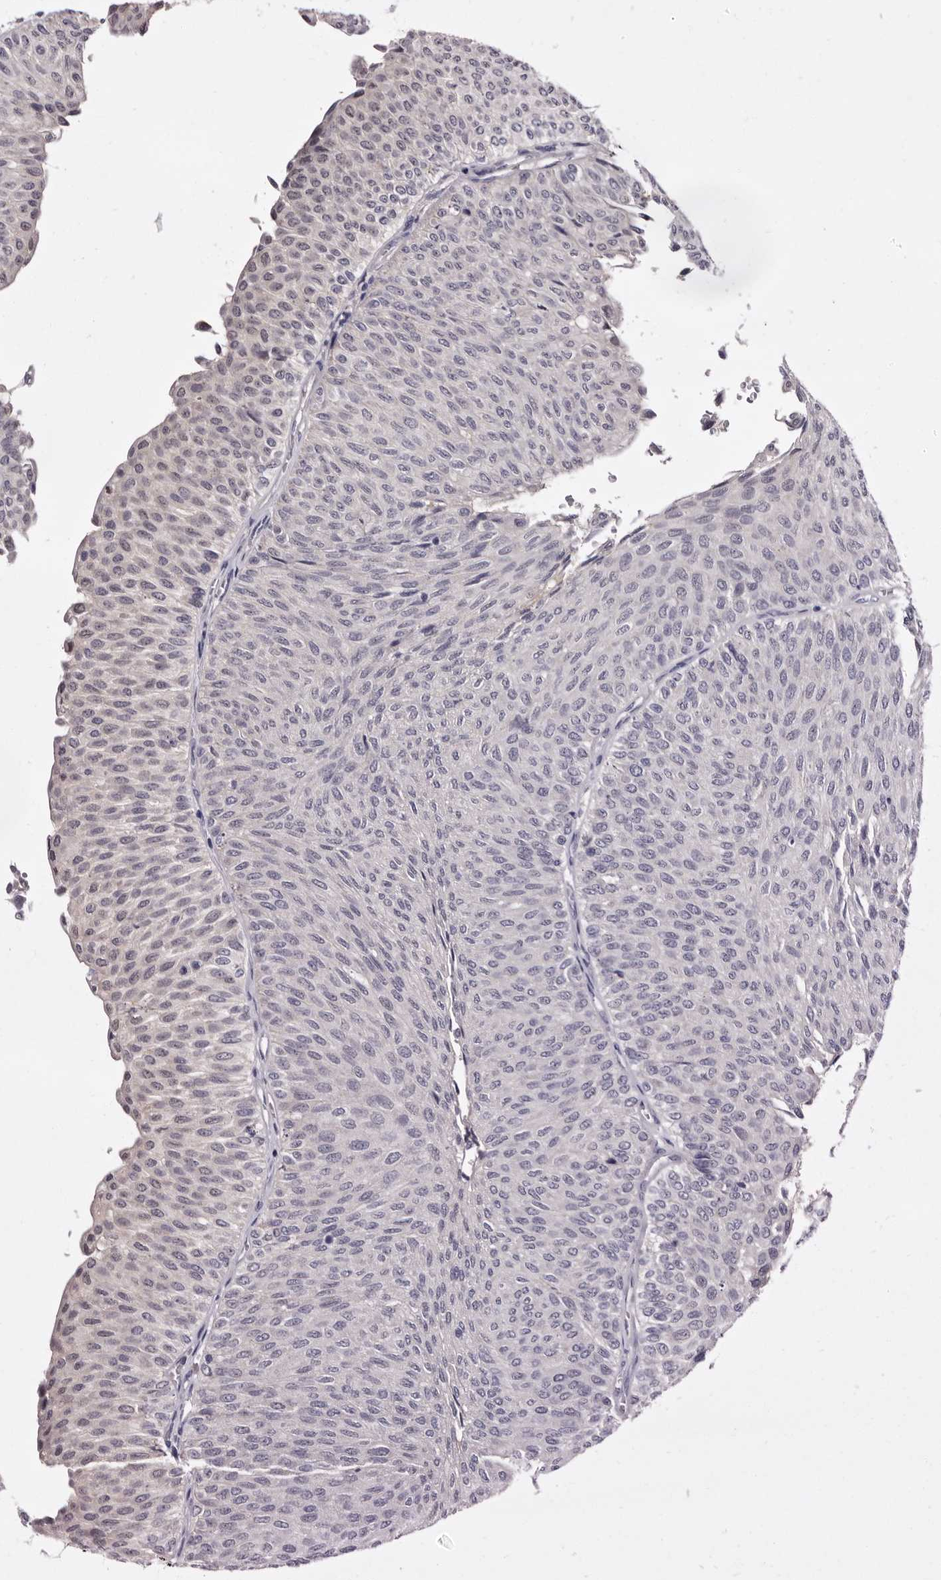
{"staining": {"intensity": "negative", "quantity": "none", "location": "none"}, "tissue": "urothelial cancer", "cell_type": "Tumor cells", "image_type": "cancer", "snomed": [{"axis": "morphology", "description": "Urothelial carcinoma, Low grade"}, {"axis": "topography", "description": "Urinary bladder"}], "caption": "Image shows no significant protein expression in tumor cells of urothelial cancer.", "gene": "LANCL2", "patient": {"sex": "male", "age": 78}}